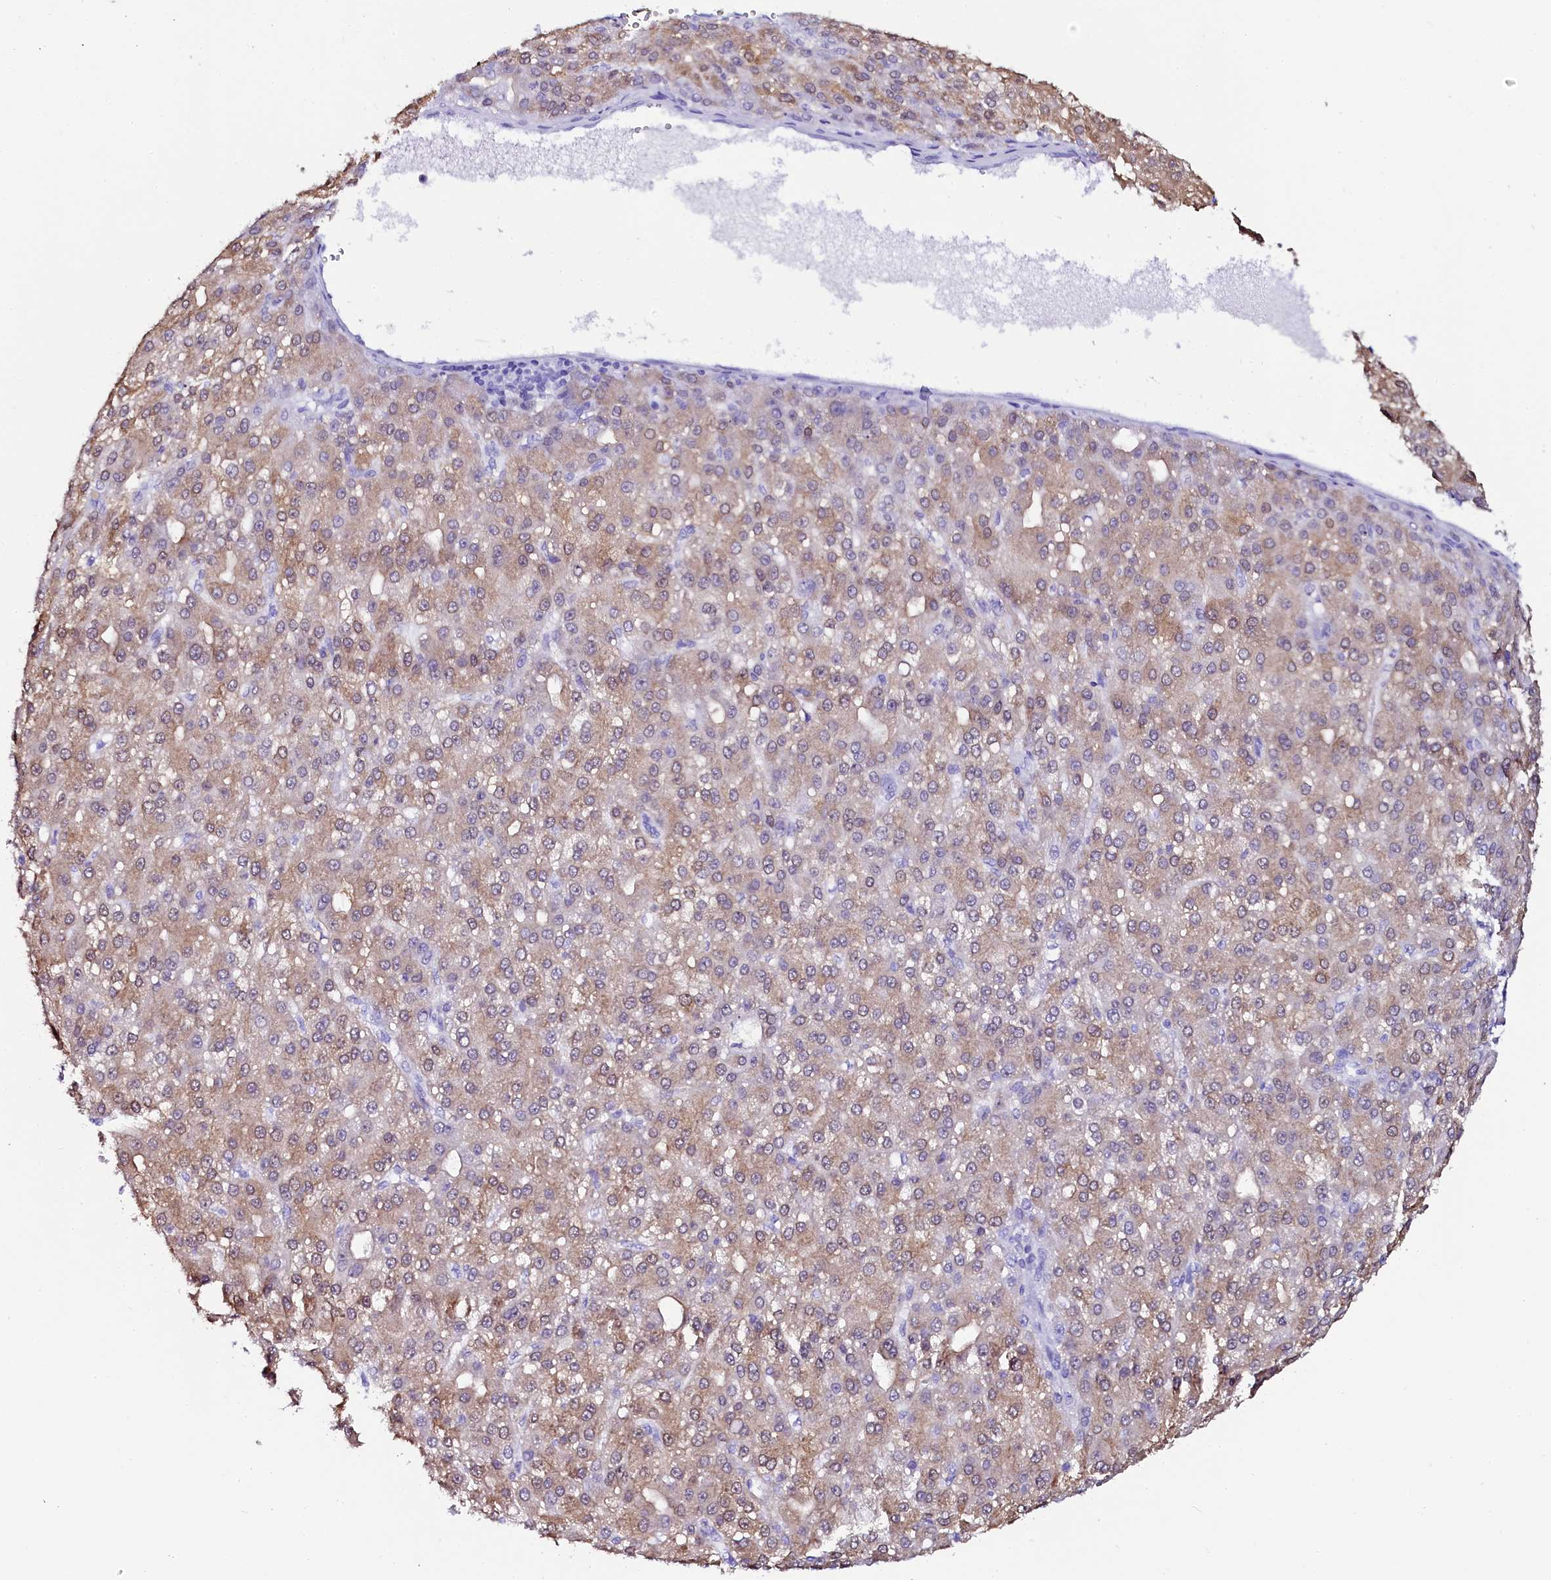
{"staining": {"intensity": "weak", "quantity": "25%-75%", "location": "cytoplasmic/membranous,nuclear"}, "tissue": "liver cancer", "cell_type": "Tumor cells", "image_type": "cancer", "snomed": [{"axis": "morphology", "description": "Carcinoma, Hepatocellular, NOS"}, {"axis": "topography", "description": "Liver"}], "caption": "Immunohistochemical staining of liver cancer reveals weak cytoplasmic/membranous and nuclear protein expression in about 25%-75% of tumor cells.", "gene": "SORD", "patient": {"sex": "male", "age": 67}}